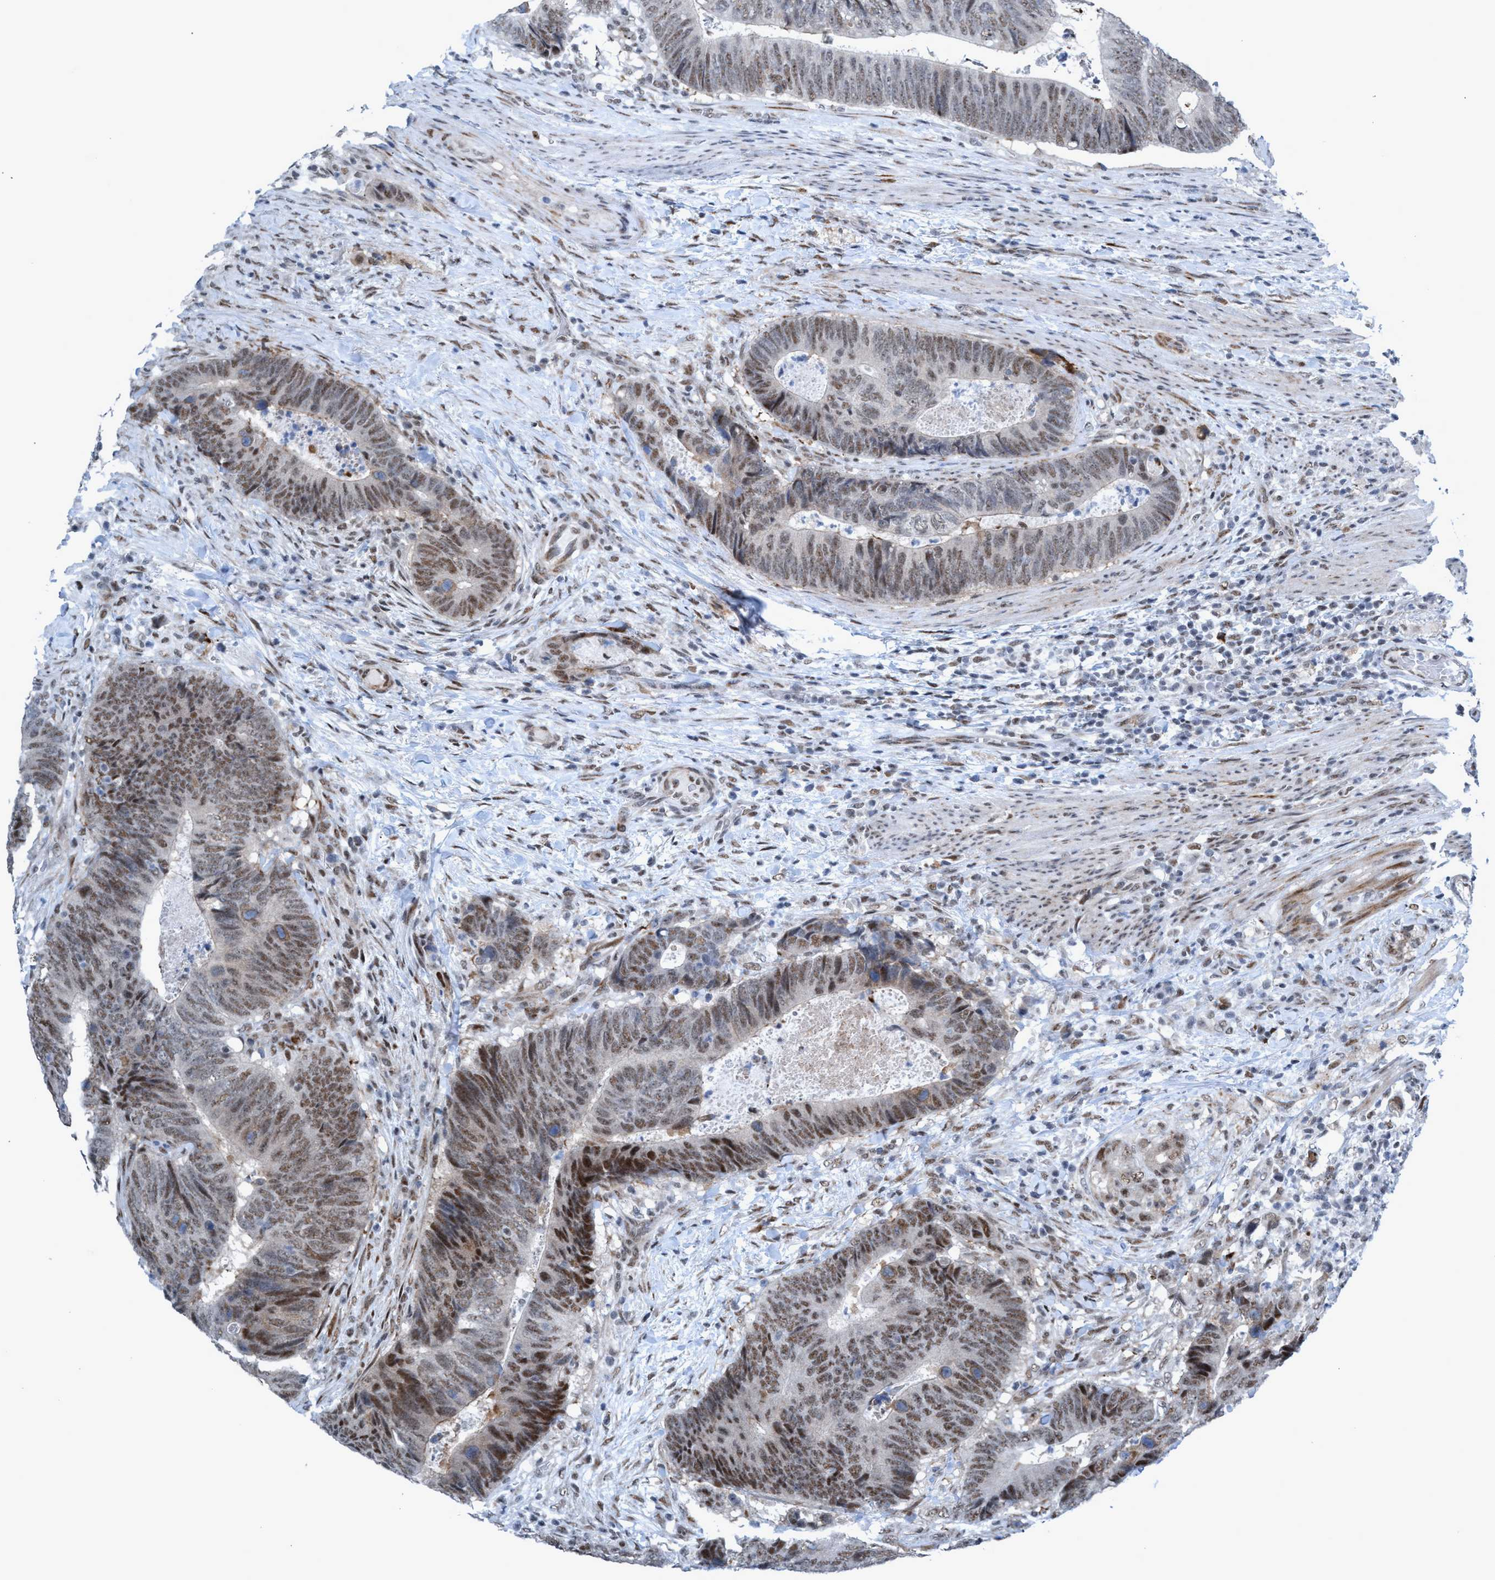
{"staining": {"intensity": "moderate", "quantity": ">75%", "location": "nuclear"}, "tissue": "colorectal cancer", "cell_type": "Tumor cells", "image_type": "cancer", "snomed": [{"axis": "morphology", "description": "Adenocarcinoma, NOS"}, {"axis": "topography", "description": "Colon"}], "caption": "Colorectal cancer (adenocarcinoma) stained for a protein exhibits moderate nuclear positivity in tumor cells. The staining was performed using DAB to visualize the protein expression in brown, while the nuclei were stained in blue with hematoxylin (Magnification: 20x).", "gene": "CWC27", "patient": {"sex": "male", "age": 56}}